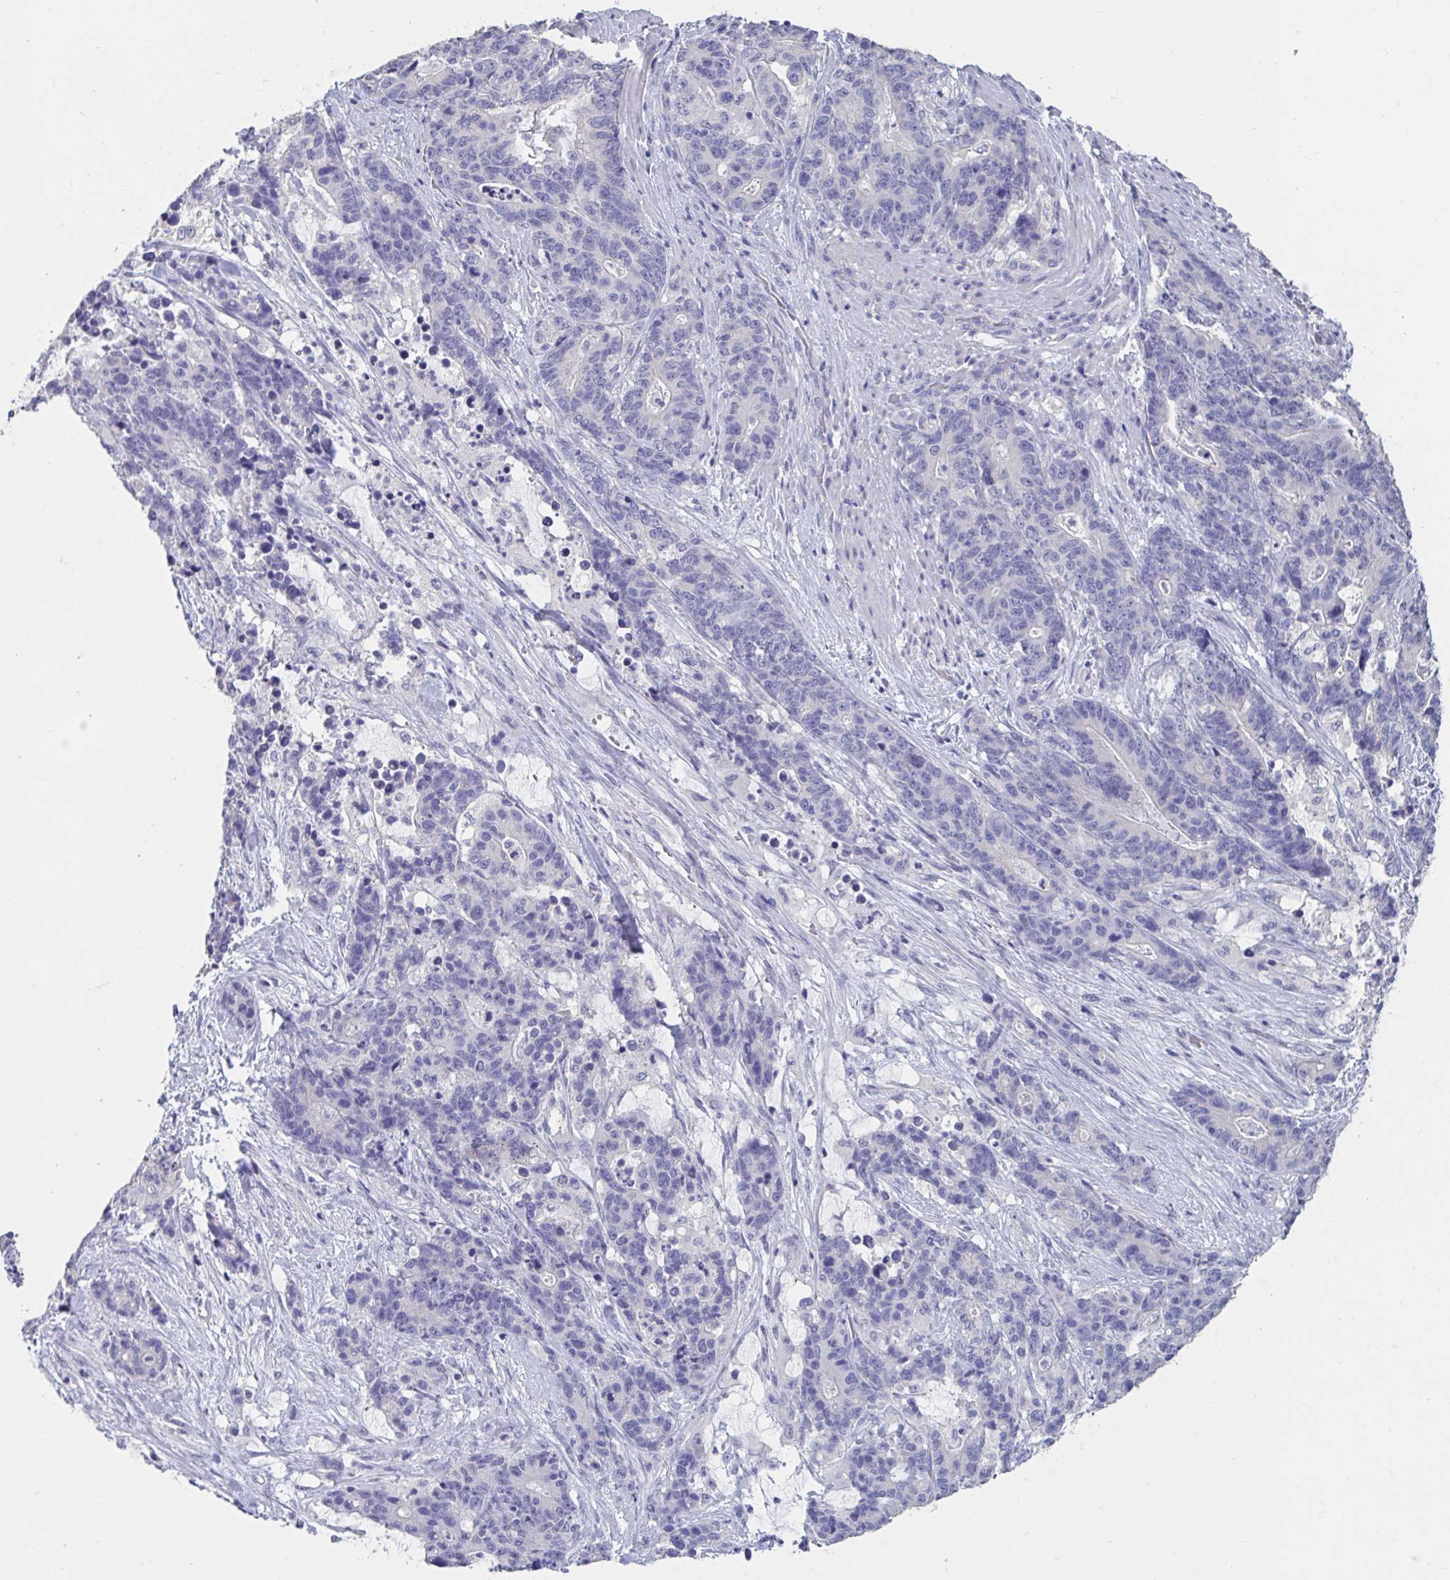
{"staining": {"intensity": "negative", "quantity": "none", "location": "none"}, "tissue": "stomach cancer", "cell_type": "Tumor cells", "image_type": "cancer", "snomed": [{"axis": "morphology", "description": "Normal tissue, NOS"}, {"axis": "morphology", "description": "Adenocarcinoma, NOS"}, {"axis": "topography", "description": "Stomach"}], "caption": "Immunohistochemistry (IHC) image of neoplastic tissue: stomach adenocarcinoma stained with DAB reveals no significant protein positivity in tumor cells.", "gene": "GPR162", "patient": {"sex": "female", "age": 64}}